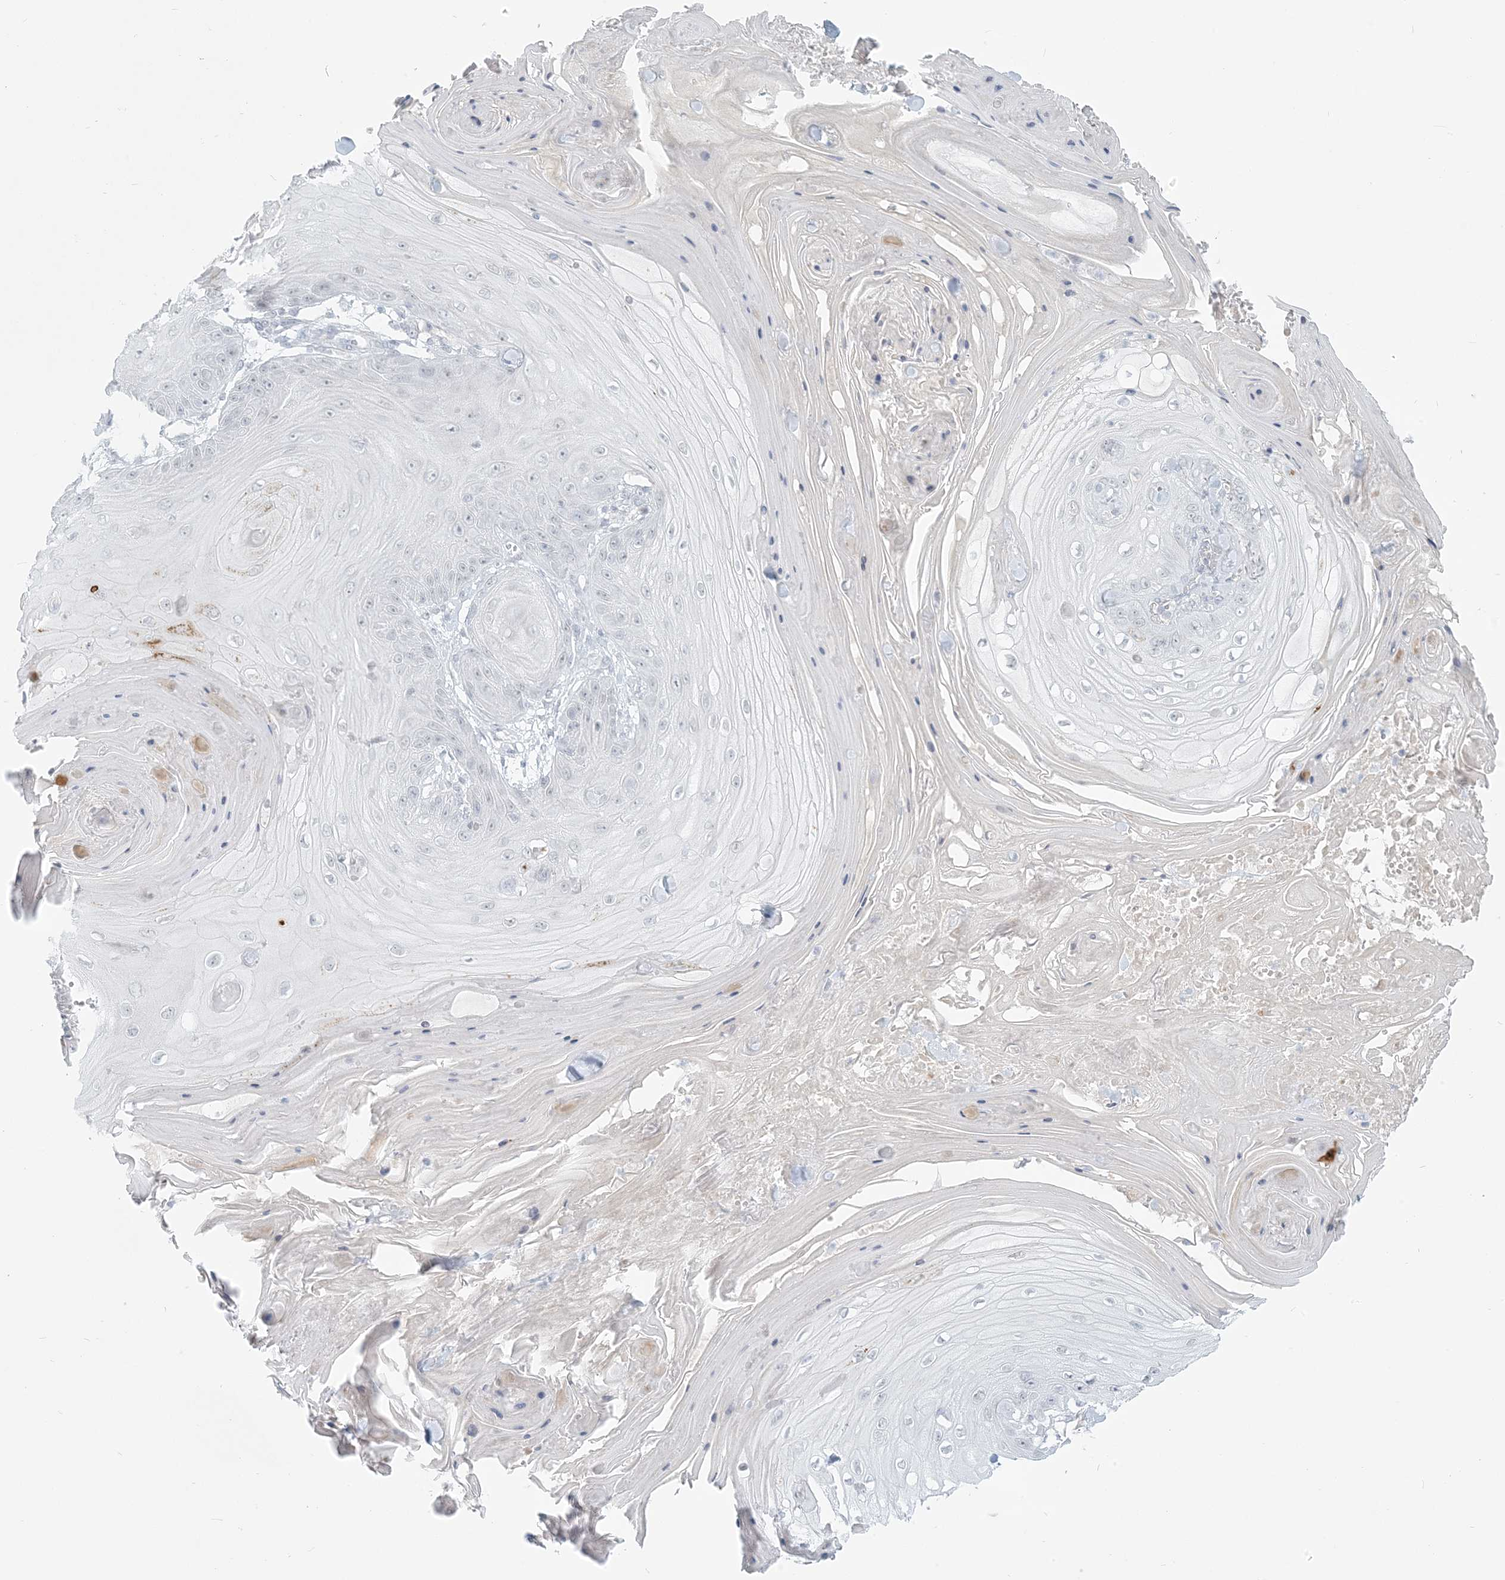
{"staining": {"intensity": "negative", "quantity": "none", "location": "none"}, "tissue": "skin cancer", "cell_type": "Tumor cells", "image_type": "cancer", "snomed": [{"axis": "morphology", "description": "Squamous cell carcinoma, NOS"}, {"axis": "topography", "description": "Skin"}], "caption": "Photomicrograph shows no protein positivity in tumor cells of skin cancer (squamous cell carcinoma) tissue. (DAB IHC, high magnification).", "gene": "SCML1", "patient": {"sex": "male", "age": 74}}